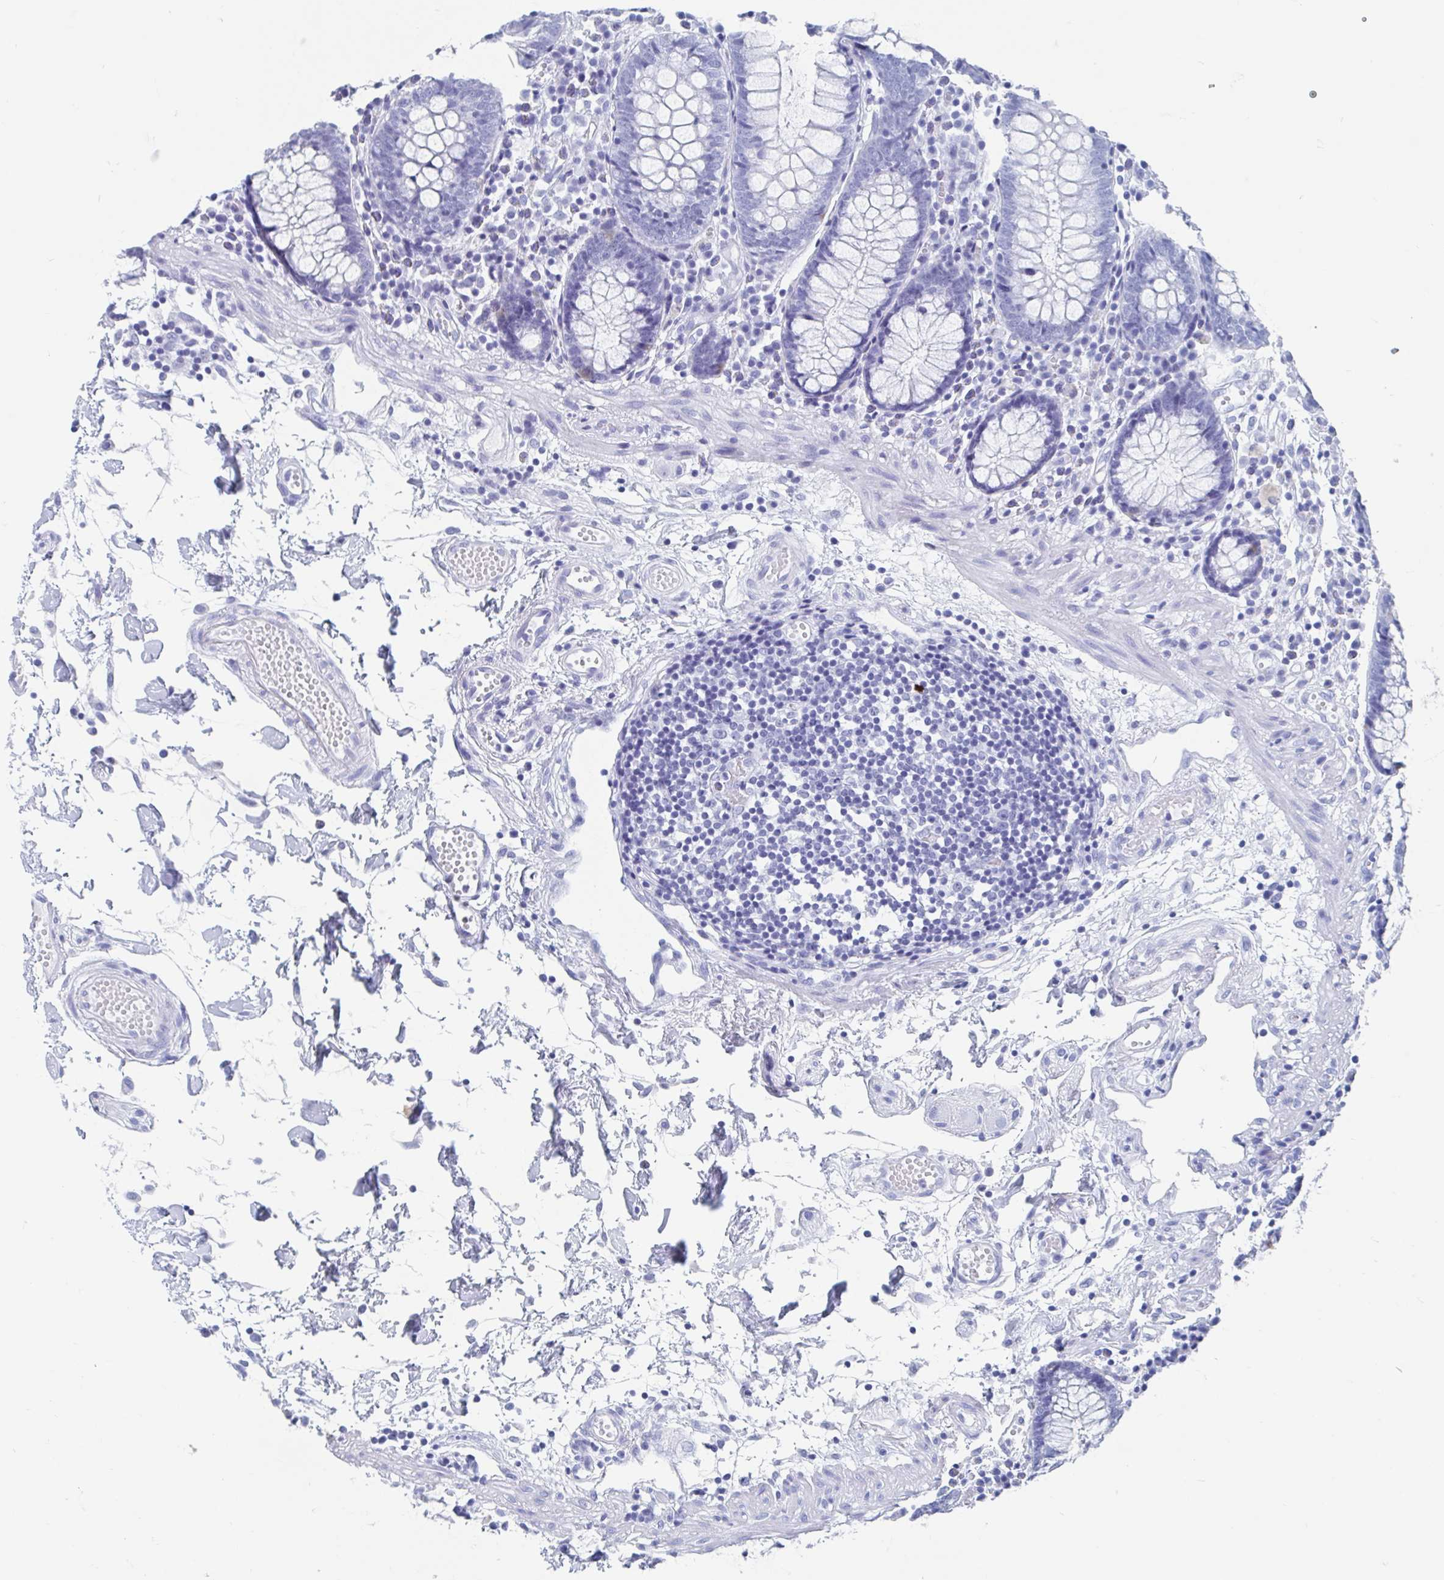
{"staining": {"intensity": "negative", "quantity": "none", "location": "none"}, "tissue": "colon", "cell_type": "Endothelial cells", "image_type": "normal", "snomed": [{"axis": "morphology", "description": "Normal tissue, NOS"}, {"axis": "morphology", "description": "Adenocarcinoma, NOS"}, {"axis": "topography", "description": "Colon"}], "caption": "Endothelial cells are negative for brown protein staining in unremarkable colon. Brightfield microscopy of immunohistochemistry (IHC) stained with DAB (brown) and hematoxylin (blue), captured at high magnification.", "gene": "HDGFL1", "patient": {"sex": "male", "age": 83}}